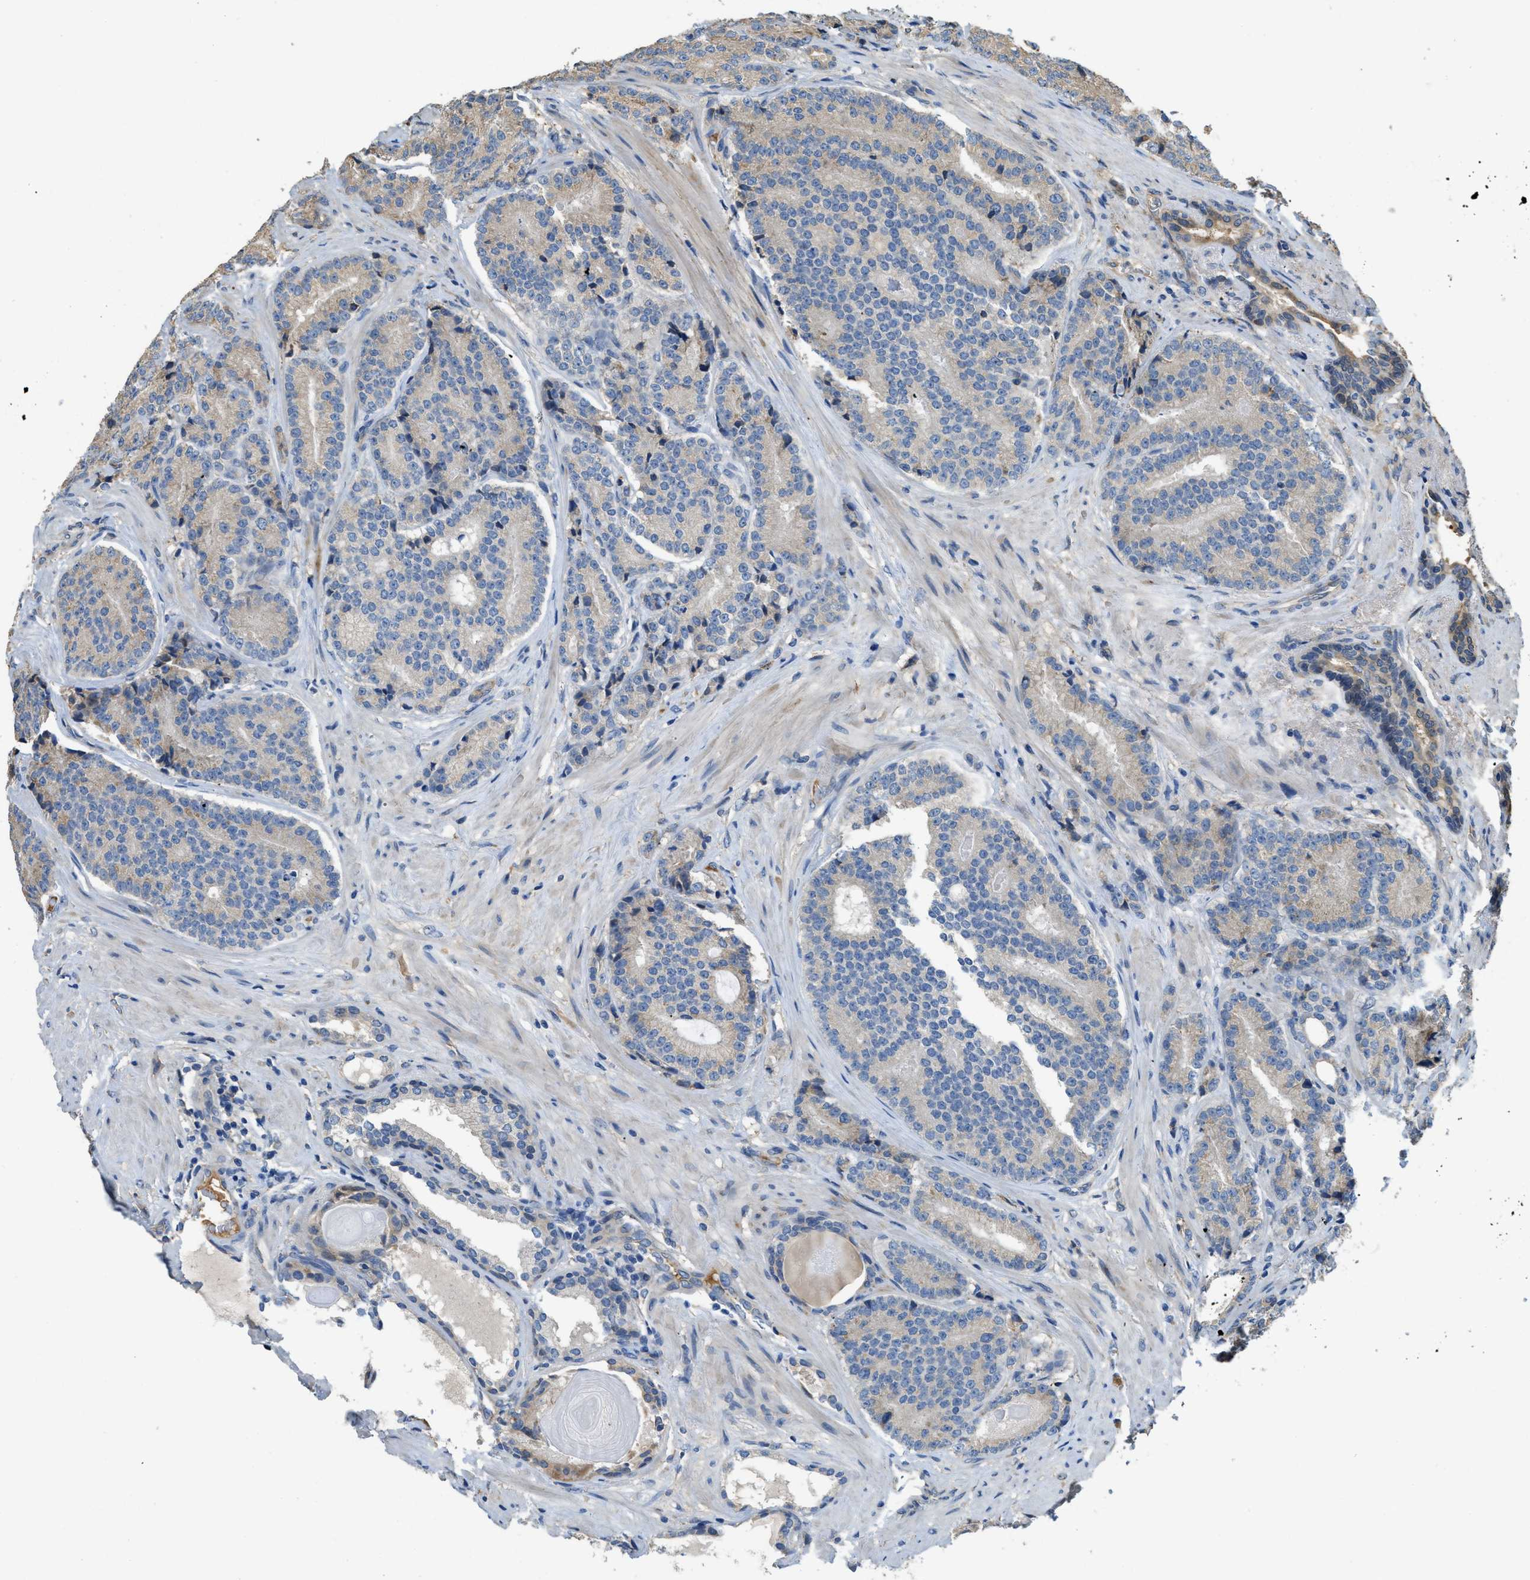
{"staining": {"intensity": "negative", "quantity": "none", "location": "none"}, "tissue": "prostate cancer", "cell_type": "Tumor cells", "image_type": "cancer", "snomed": [{"axis": "morphology", "description": "Adenocarcinoma, High grade"}, {"axis": "topography", "description": "Prostate"}], "caption": "DAB (3,3'-diaminobenzidine) immunohistochemical staining of adenocarcinoma (high-grade) (prostate) demonstrates no significant staining in tumor cells.", "gene": "RIPK2", "patient": {"sex": "male", "age": 61}}